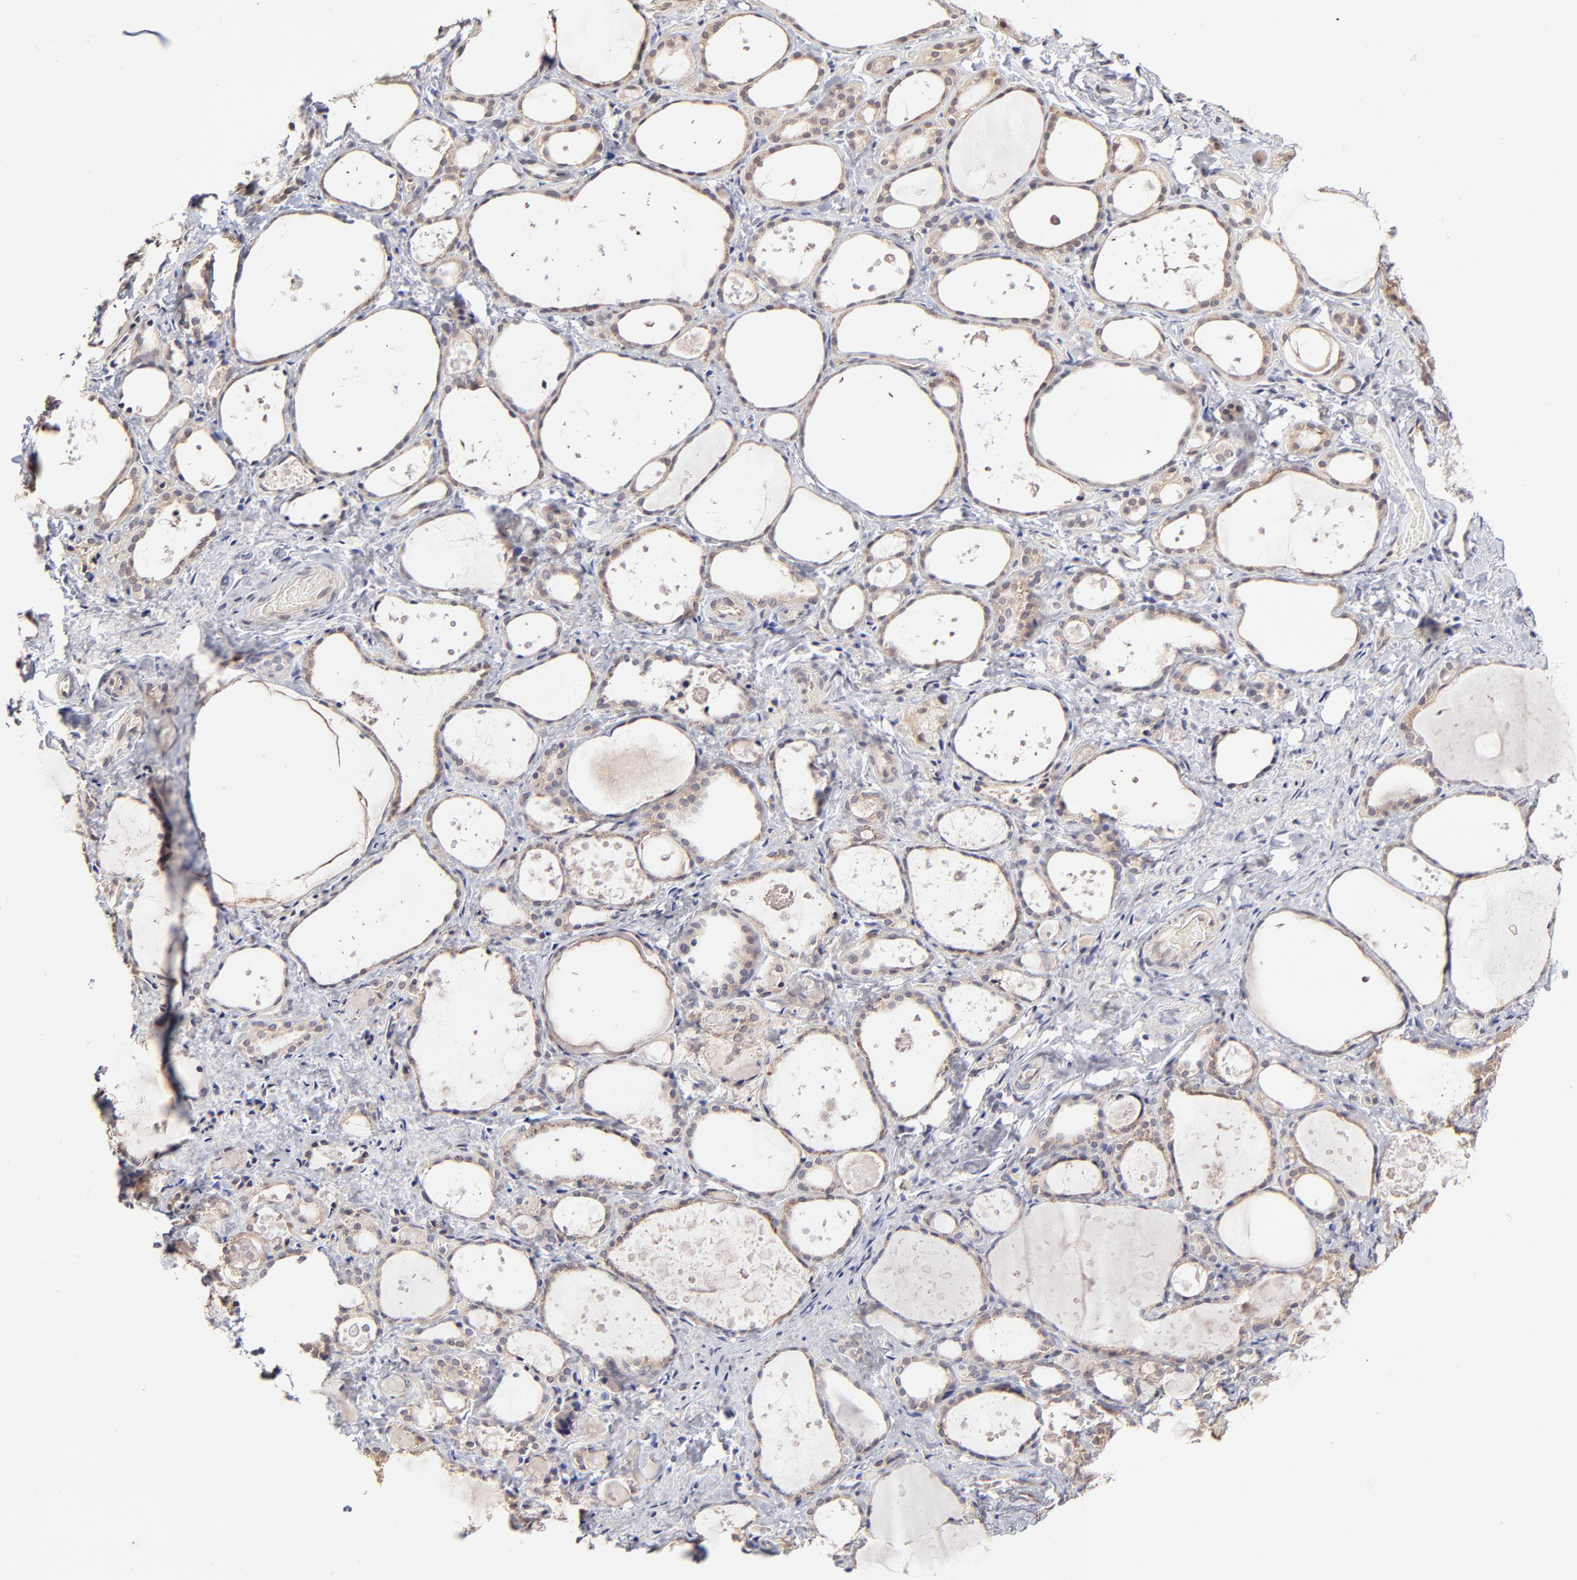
{"staining": {"intensity": "weak", "quantity": ">75%", "location": "cytoplasmic/membranous"}, "tissue": "thyroid gland", "cell_type": "Glandular cells", "image_type": "normal", "snomed": [{"axis": "morphology", "description": "Normal tissue, NOS"}, {"axis": "topography", "description": "Thyroid gland"}], "caption": "Protein expression analysis of normal human thyroid gland reveals weak cytoplasmic/membranous staining in approximately >75% of glandular cells. The protein is shown in brown color, while the nuclei are stained blue.", "gene": "ZNF10", "patient": {"sex": "female", "age": 75}}